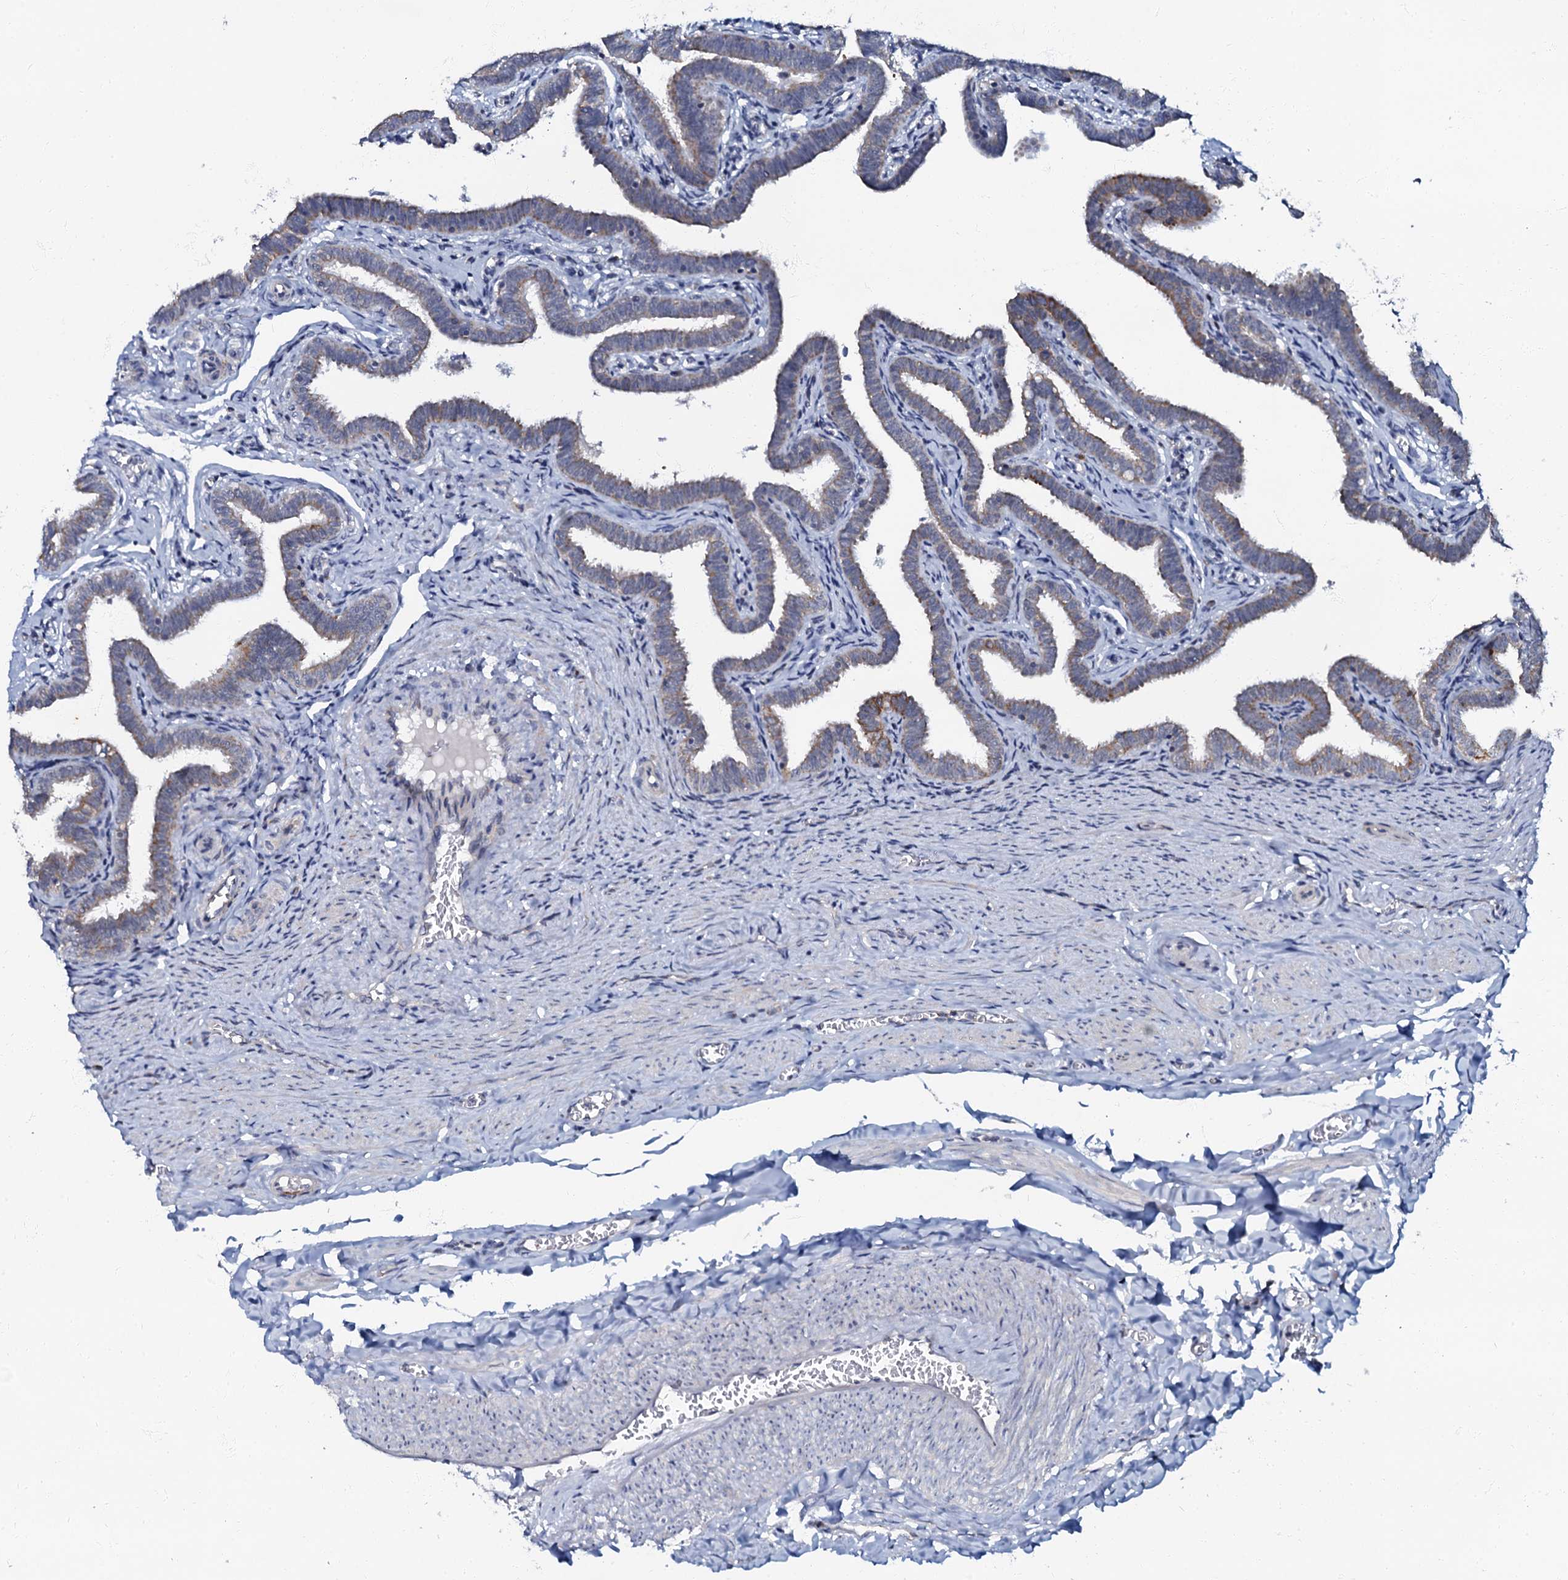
{"staining": {"intensity": "moderate", "quantity": ">75%", "location": "cytoplasmic/membranous"}, "tissue": "fallopian tube", "cell_type": "Glandular cells", "image_type": "normal", "snomed": [{"axis": "morphology", "description": "Normal tissue, NOS"}, {"axis": "topography", "description": "Fallopian tube"}], "caption": "A micrograph showing moderate cytoplasmic/membranous expression in approximately >75% of glandular cells in normal fallopian tube, as visualized by brown immunohistochemical staining.", "gene": "MRPL51", "patient": {"sex": "female", "age": 36}}